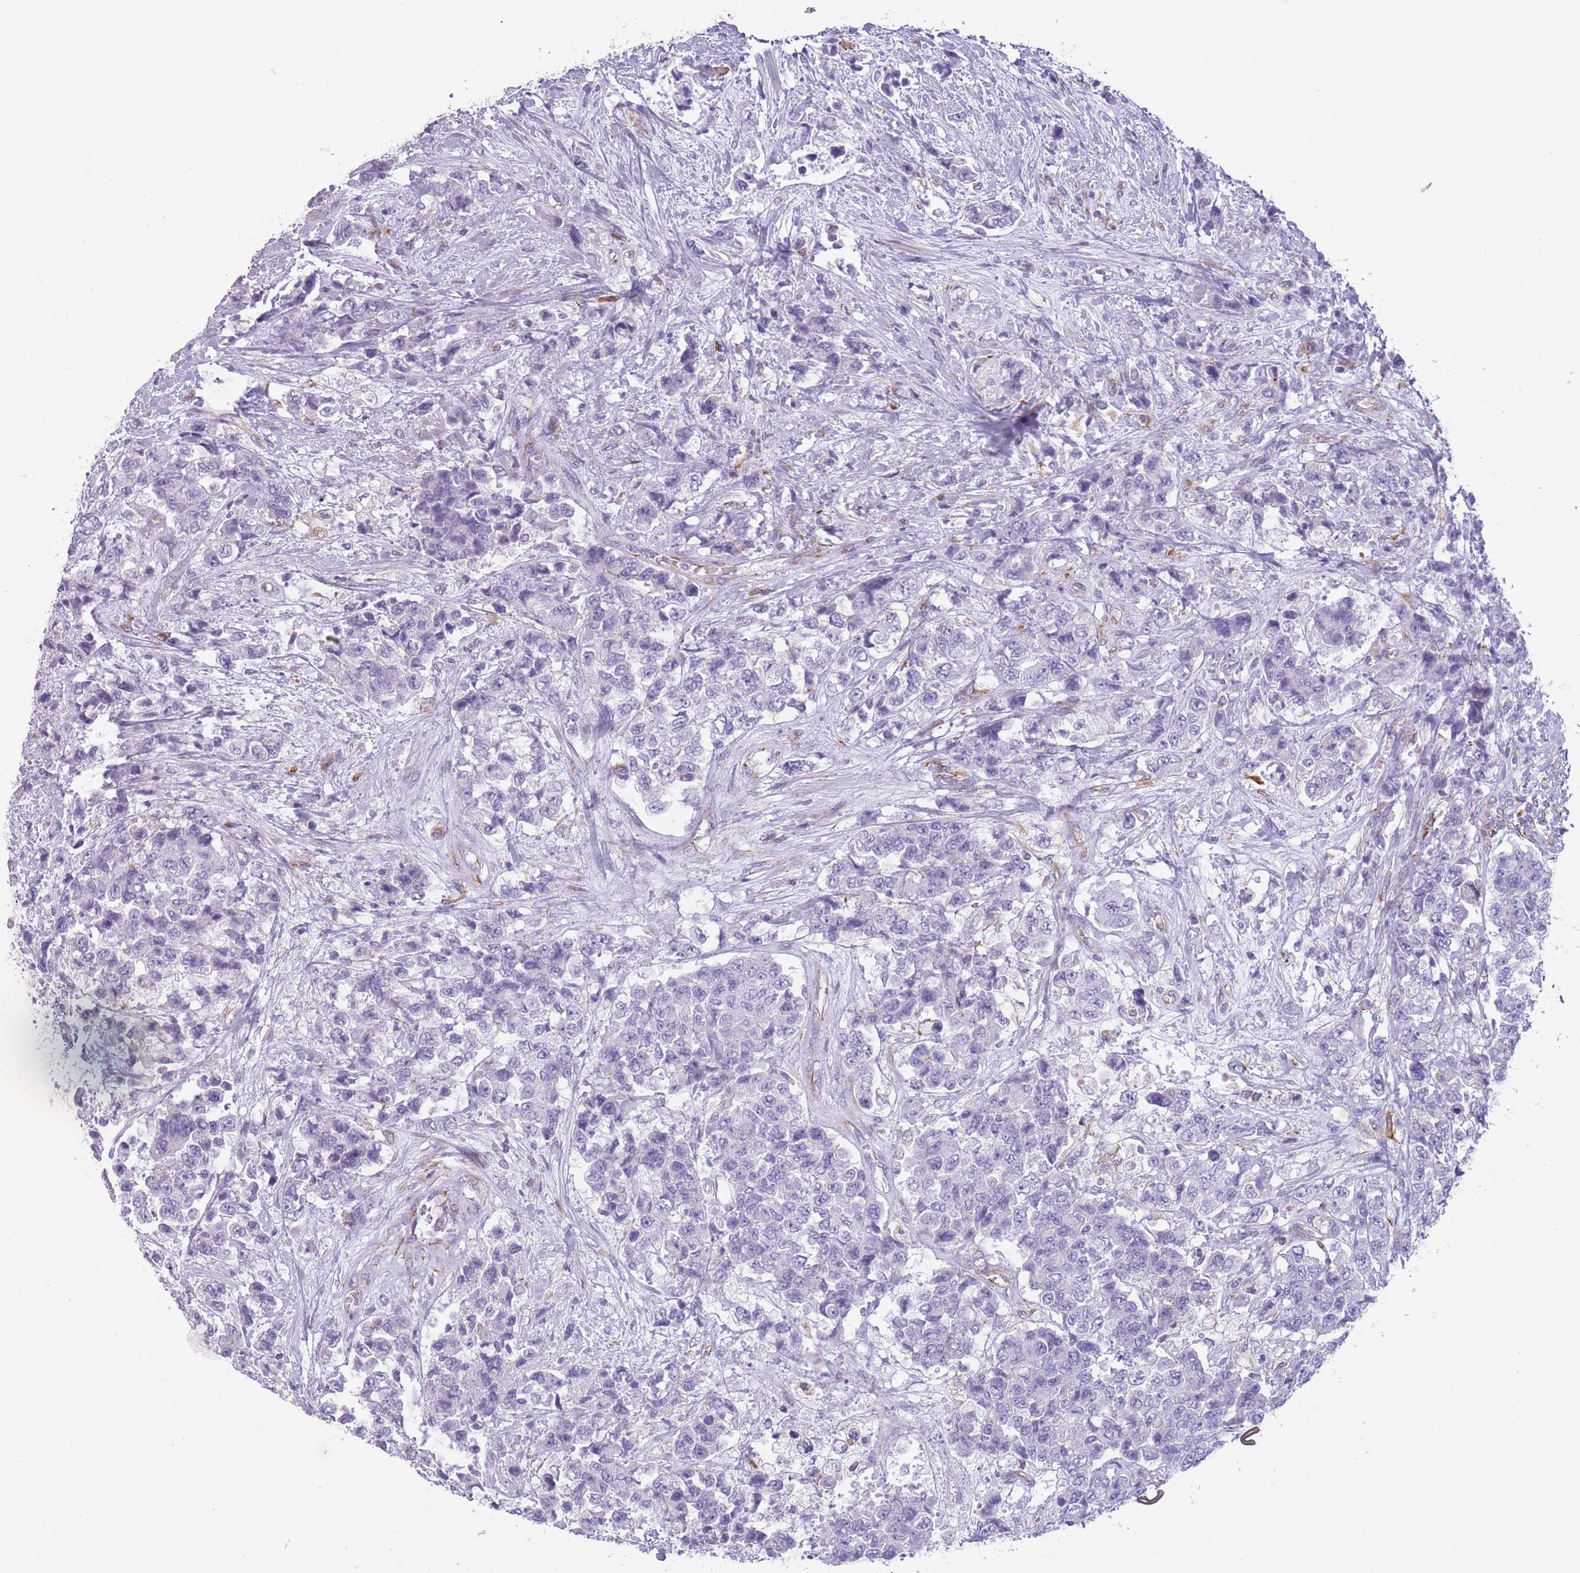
{"staining": {"intensity": "negative", "quantity": "none", "location": "none"}, "tissue": "urothelial cancer", "cell_type": "Tumor cells", "image_type": "cancer", "snomed": [{"axis": "morphology", "description": "Urothelial carcinoma, High grade"}, {"axis": "topography", "description": "Urinary bladder"}], "caption": "A high-resolution photomicrograph shows immunohistochemistry staining of urothelial carcinoma (high-grade), which shows no significant positivity in tumor cells.", "gene": "PTCD1", "patient": {"sex": "female", "age": 78}}